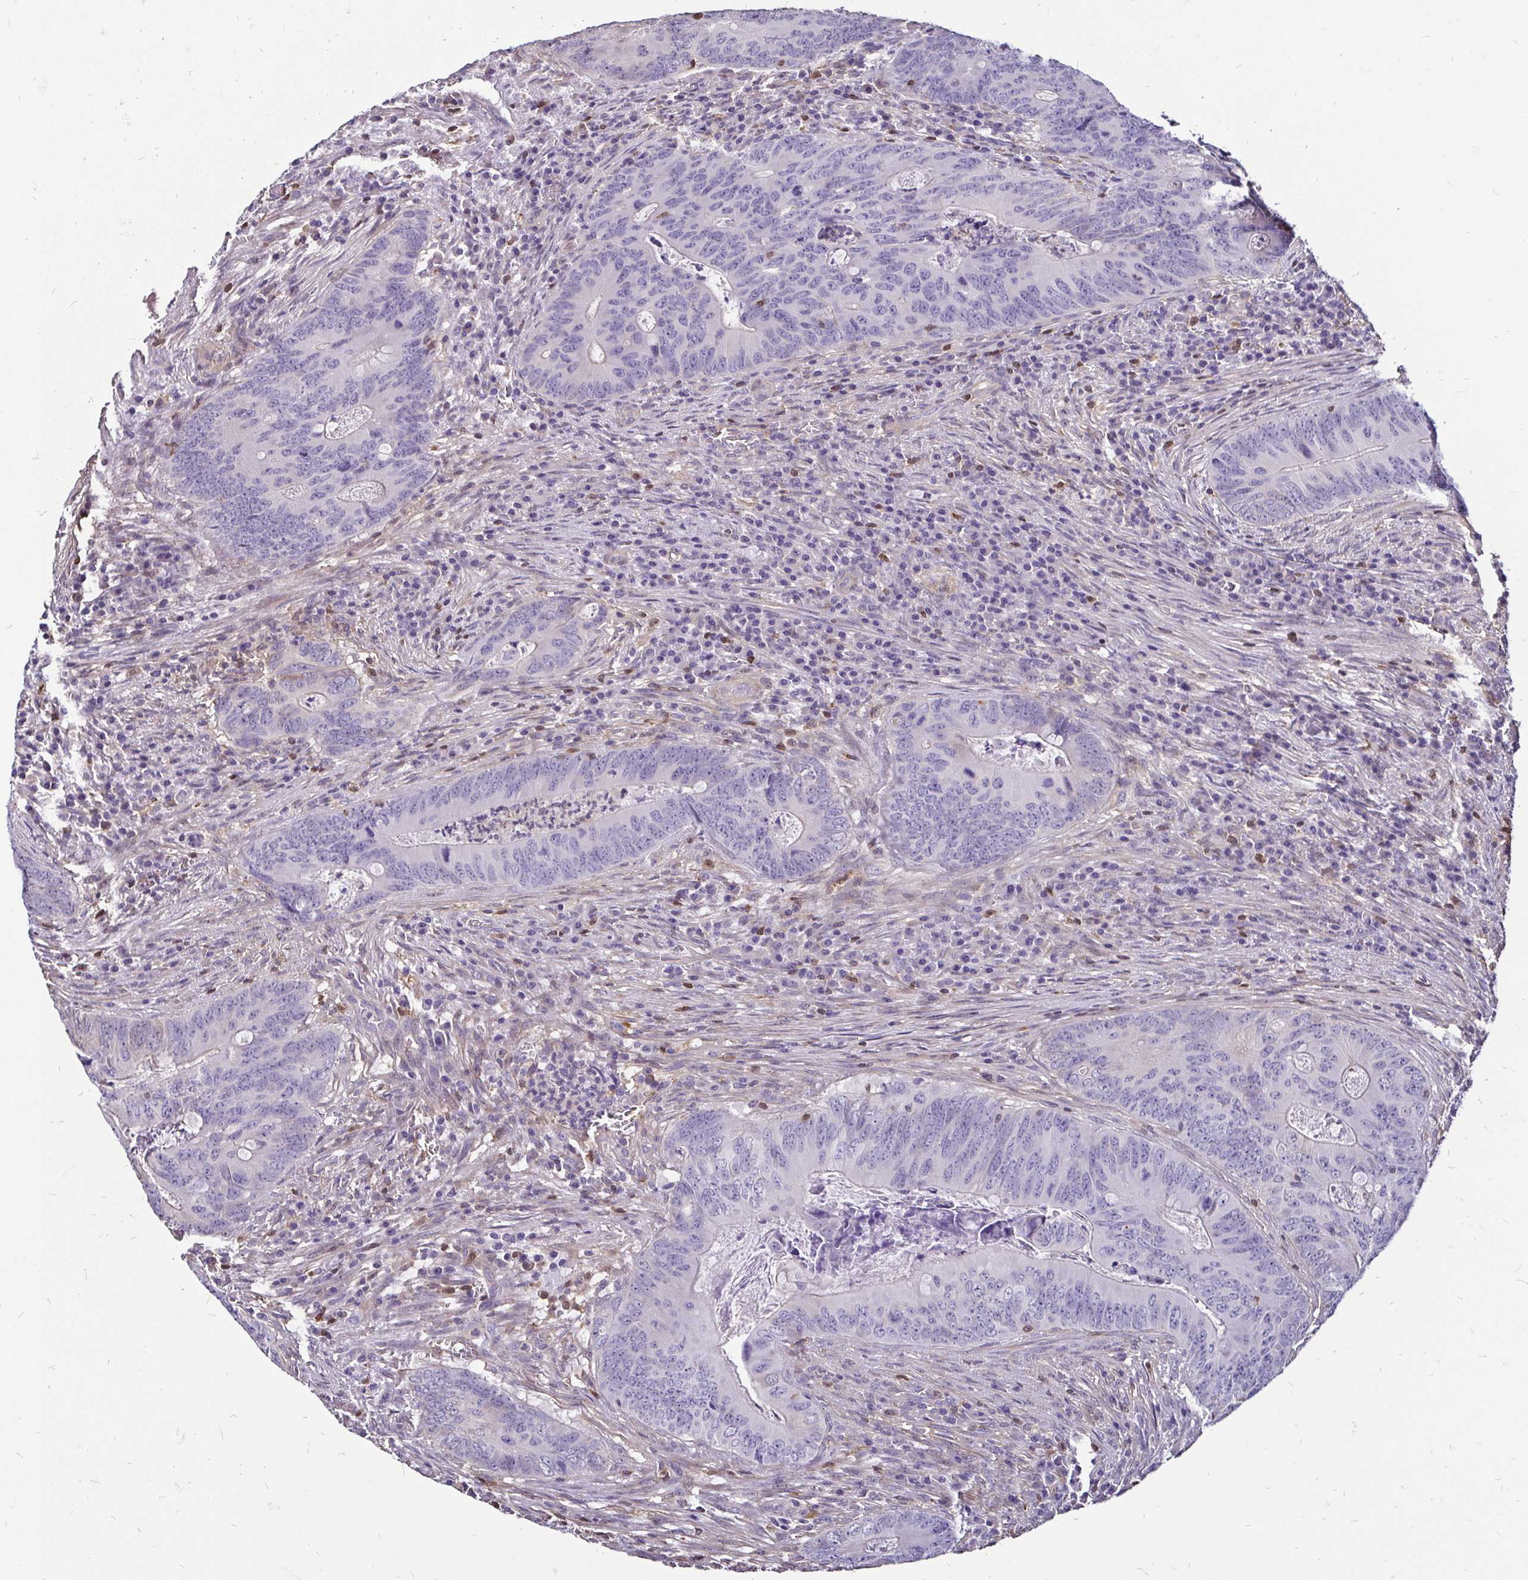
{"staining": {"intensity": "negative", "quantity": "none", "location": "none"}, "tissue": "colorectal cancer", "cell_type": "Tumor cells", "image_type": "cancer", "snomed": [{"axis": "morphology", "description": "Adenocarcinoma, NOS"}, {"axis": "topography", "description": "Colon"}], "caption": "This is an immunohistochemistry histopathology image of colorectal cancer. There is no positivity in tumor cells.", "gene": "ZFP1", "patient": {"sex": "female", "age": 74}}